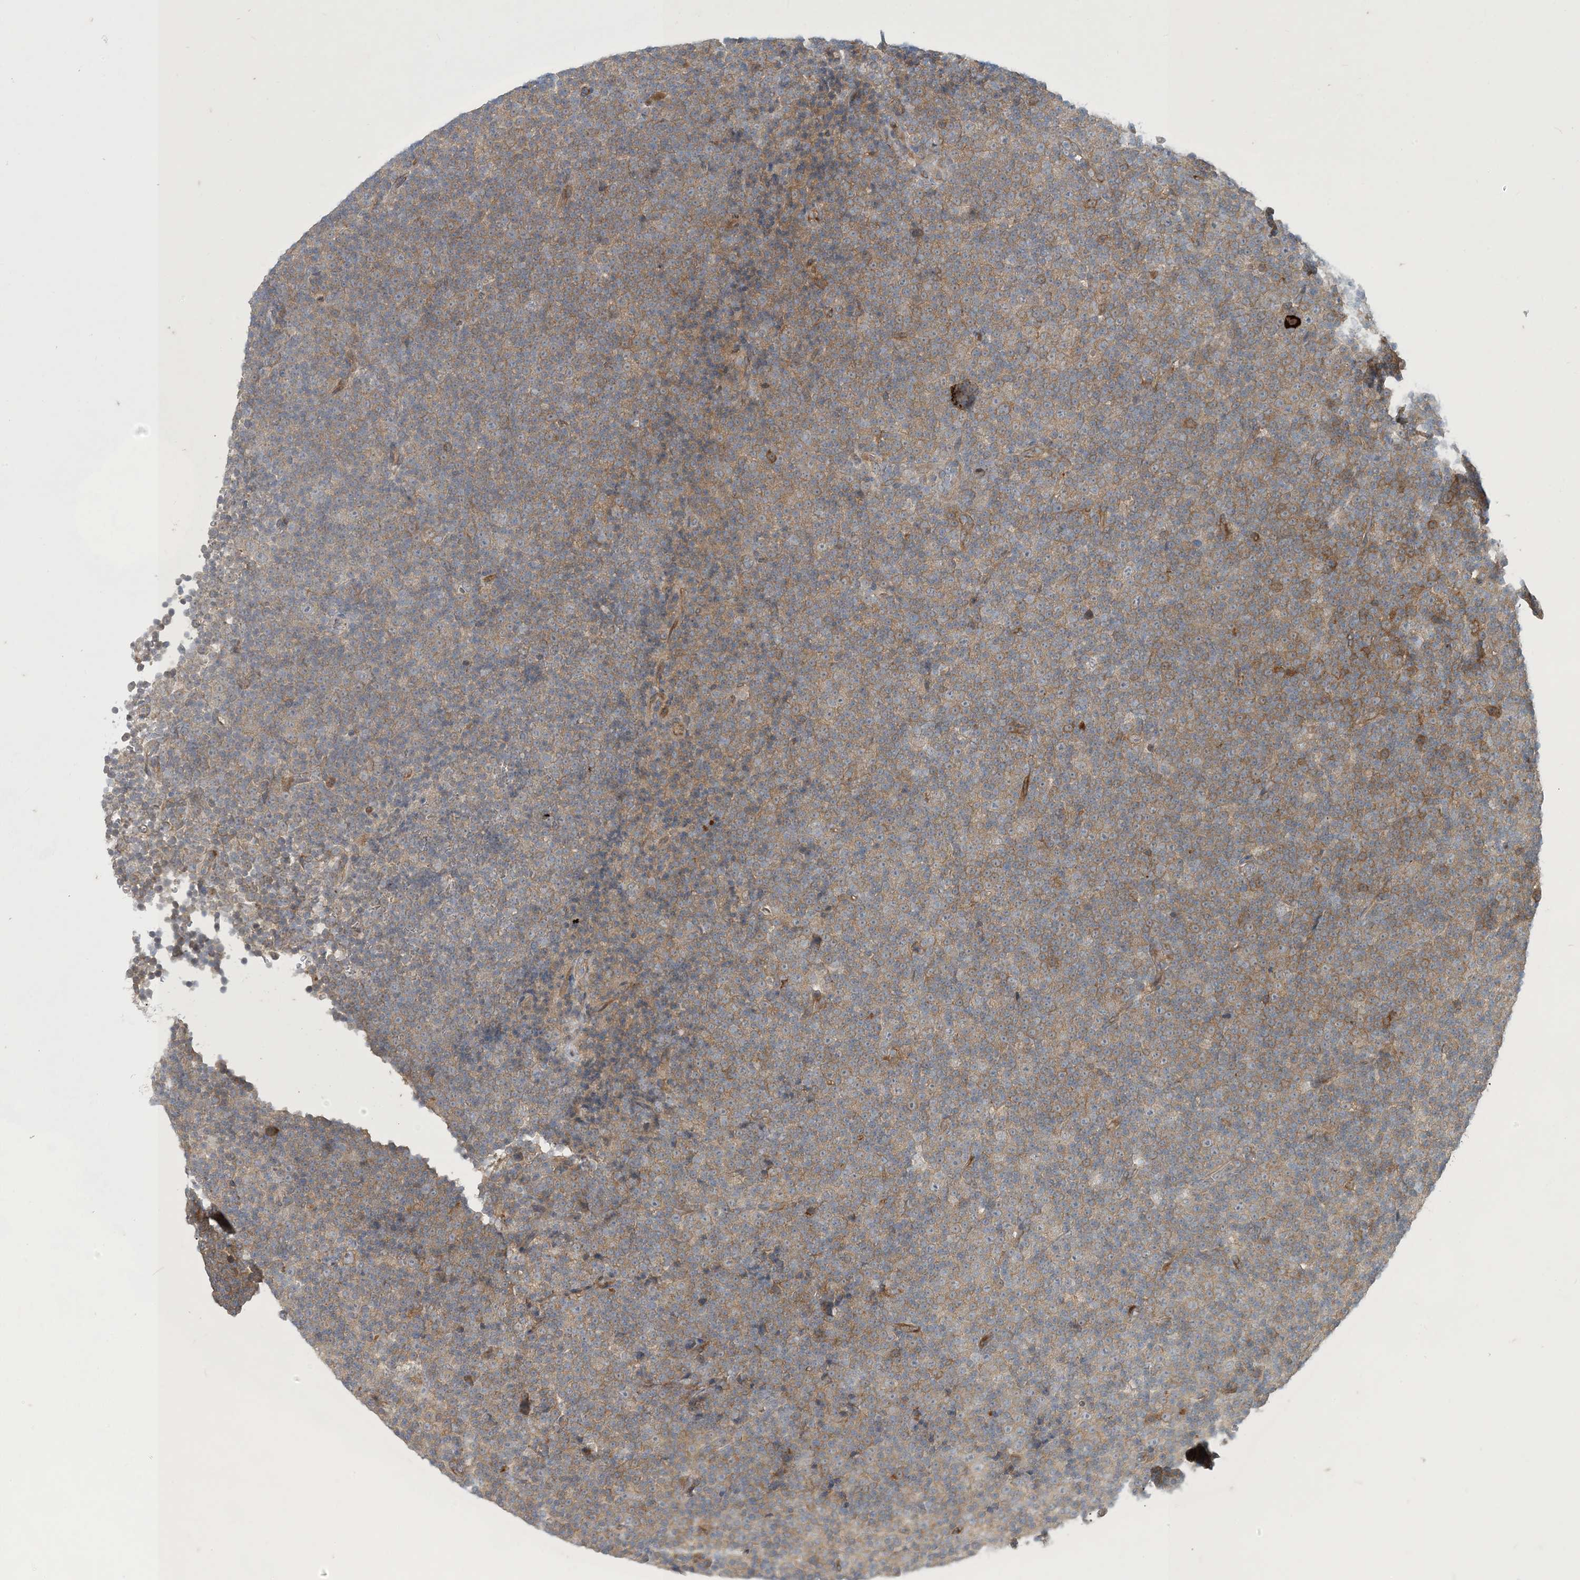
{"staining": {"intensity": "weak", "quantity": "25%-75%", "location": "cytoplasmic/membranous"}, "tissue": "lymphoma", "cell_type": "Tumor cells", "image_type": "cancer", "snomed": [{"axis": "morphology", "description": "Malignant lymphoma, non-Hodgkin's type, Low grade"}, {"axis": "topography", "description": "Lymph node"}], "caption": "Immunohistochemistry (IHC) (DAB (3,3'-diaminobenzidine)) staining of lymphoma displays weak cytoplasmic/membranous protein expression in approximately 25%-75% of tumor cells.", "gene": "CDS1", "patient": {"sex": "female", "age": 67}}